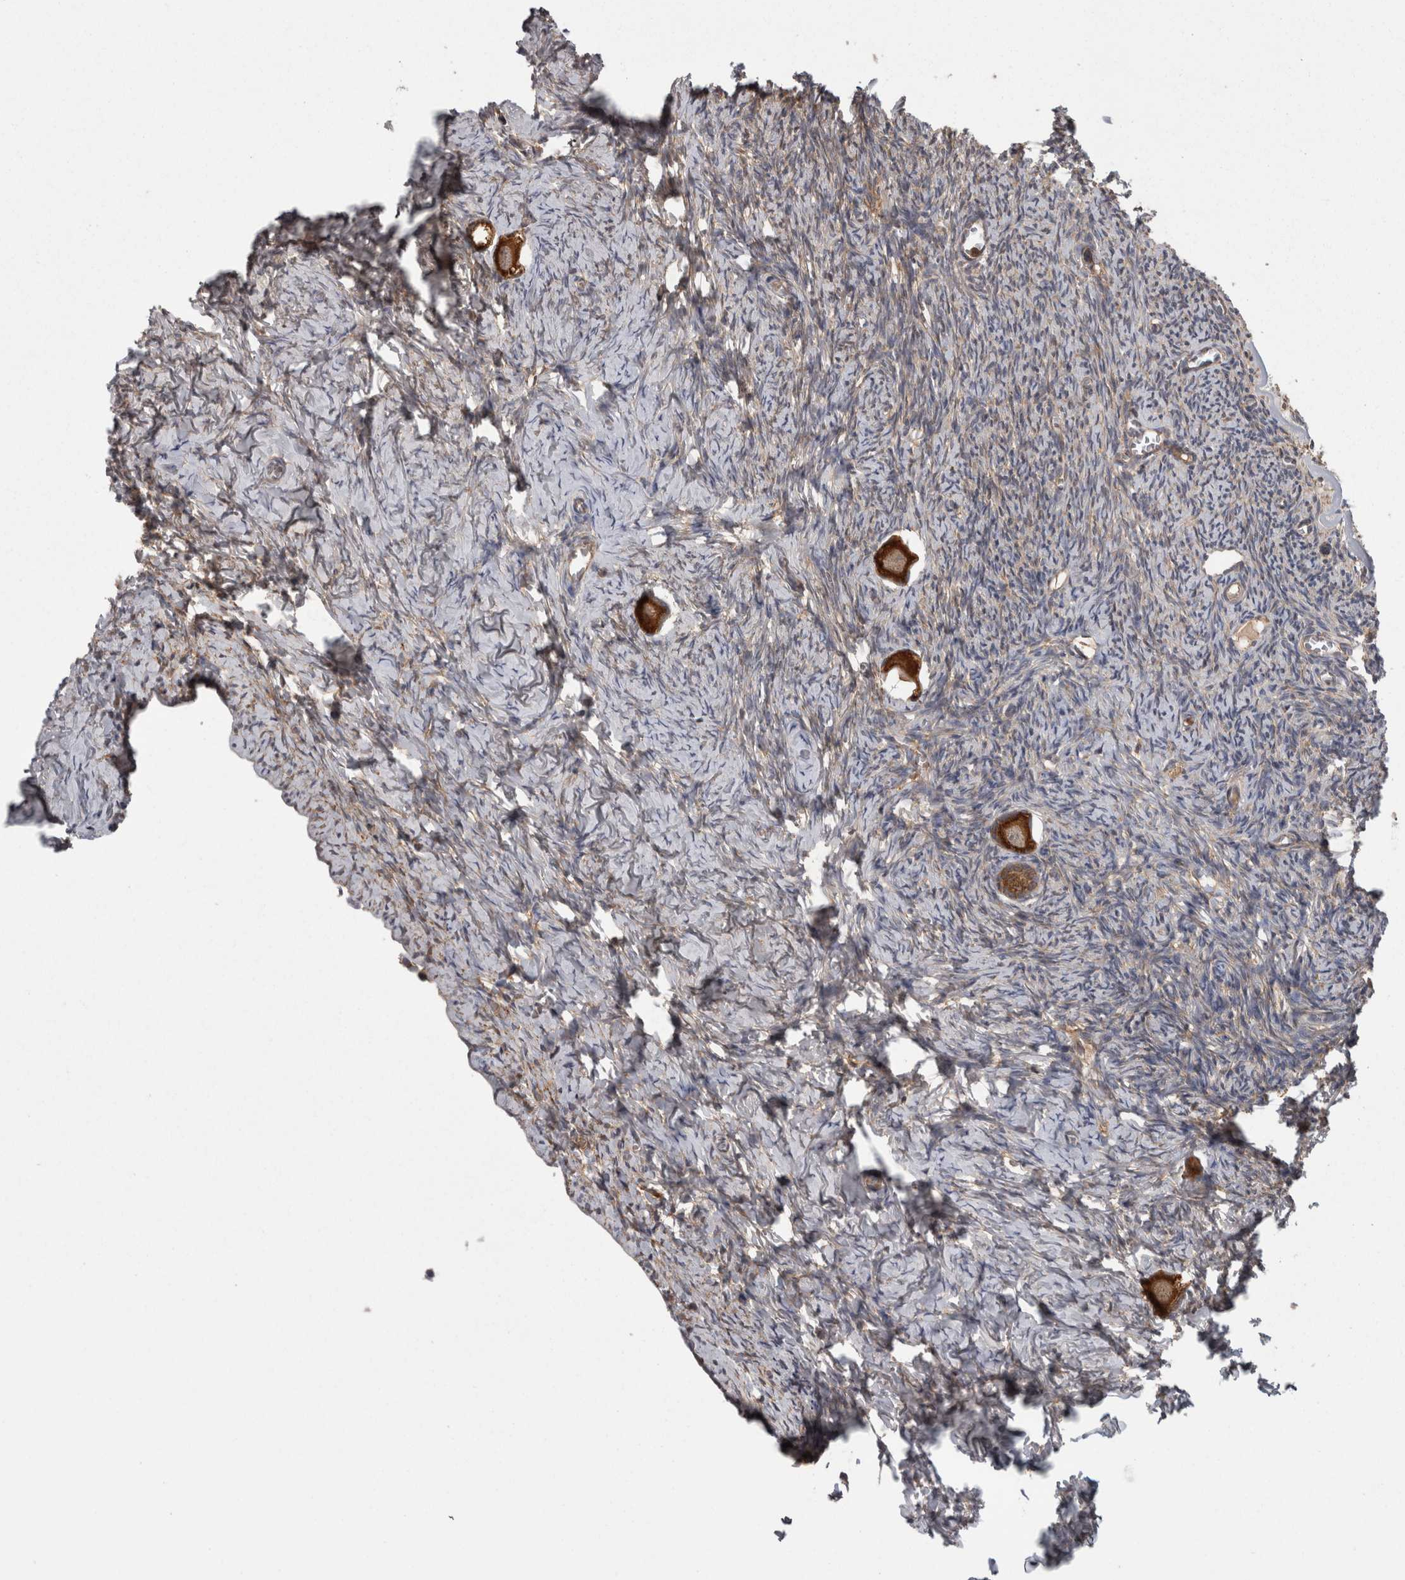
{"staining": {"intensity": "strong", "quantity": ">75%", "location": "cytoplasmic/membranous"}, "tissue": "ovary", "cell_type": "Follicle cells", "image_type": "normal", "snomed": [{"axis": "morphology", "description": "Normal tissue, NOS"}, {"axis": "topography", "description": "Ovary"}], "caption": "High-power microscopy captured an immunohistochemistry histopathology image of normal ovary, revealing strong cytoplasmic/membranous staining in approximately >75% of follicle cells. (Stains: DAB in brown, nuclei in blue, Microscopy: brightfield microscopy at high magnification).", "gene": "SMCR8", "patient": {"sex": "female", "age": 27}}